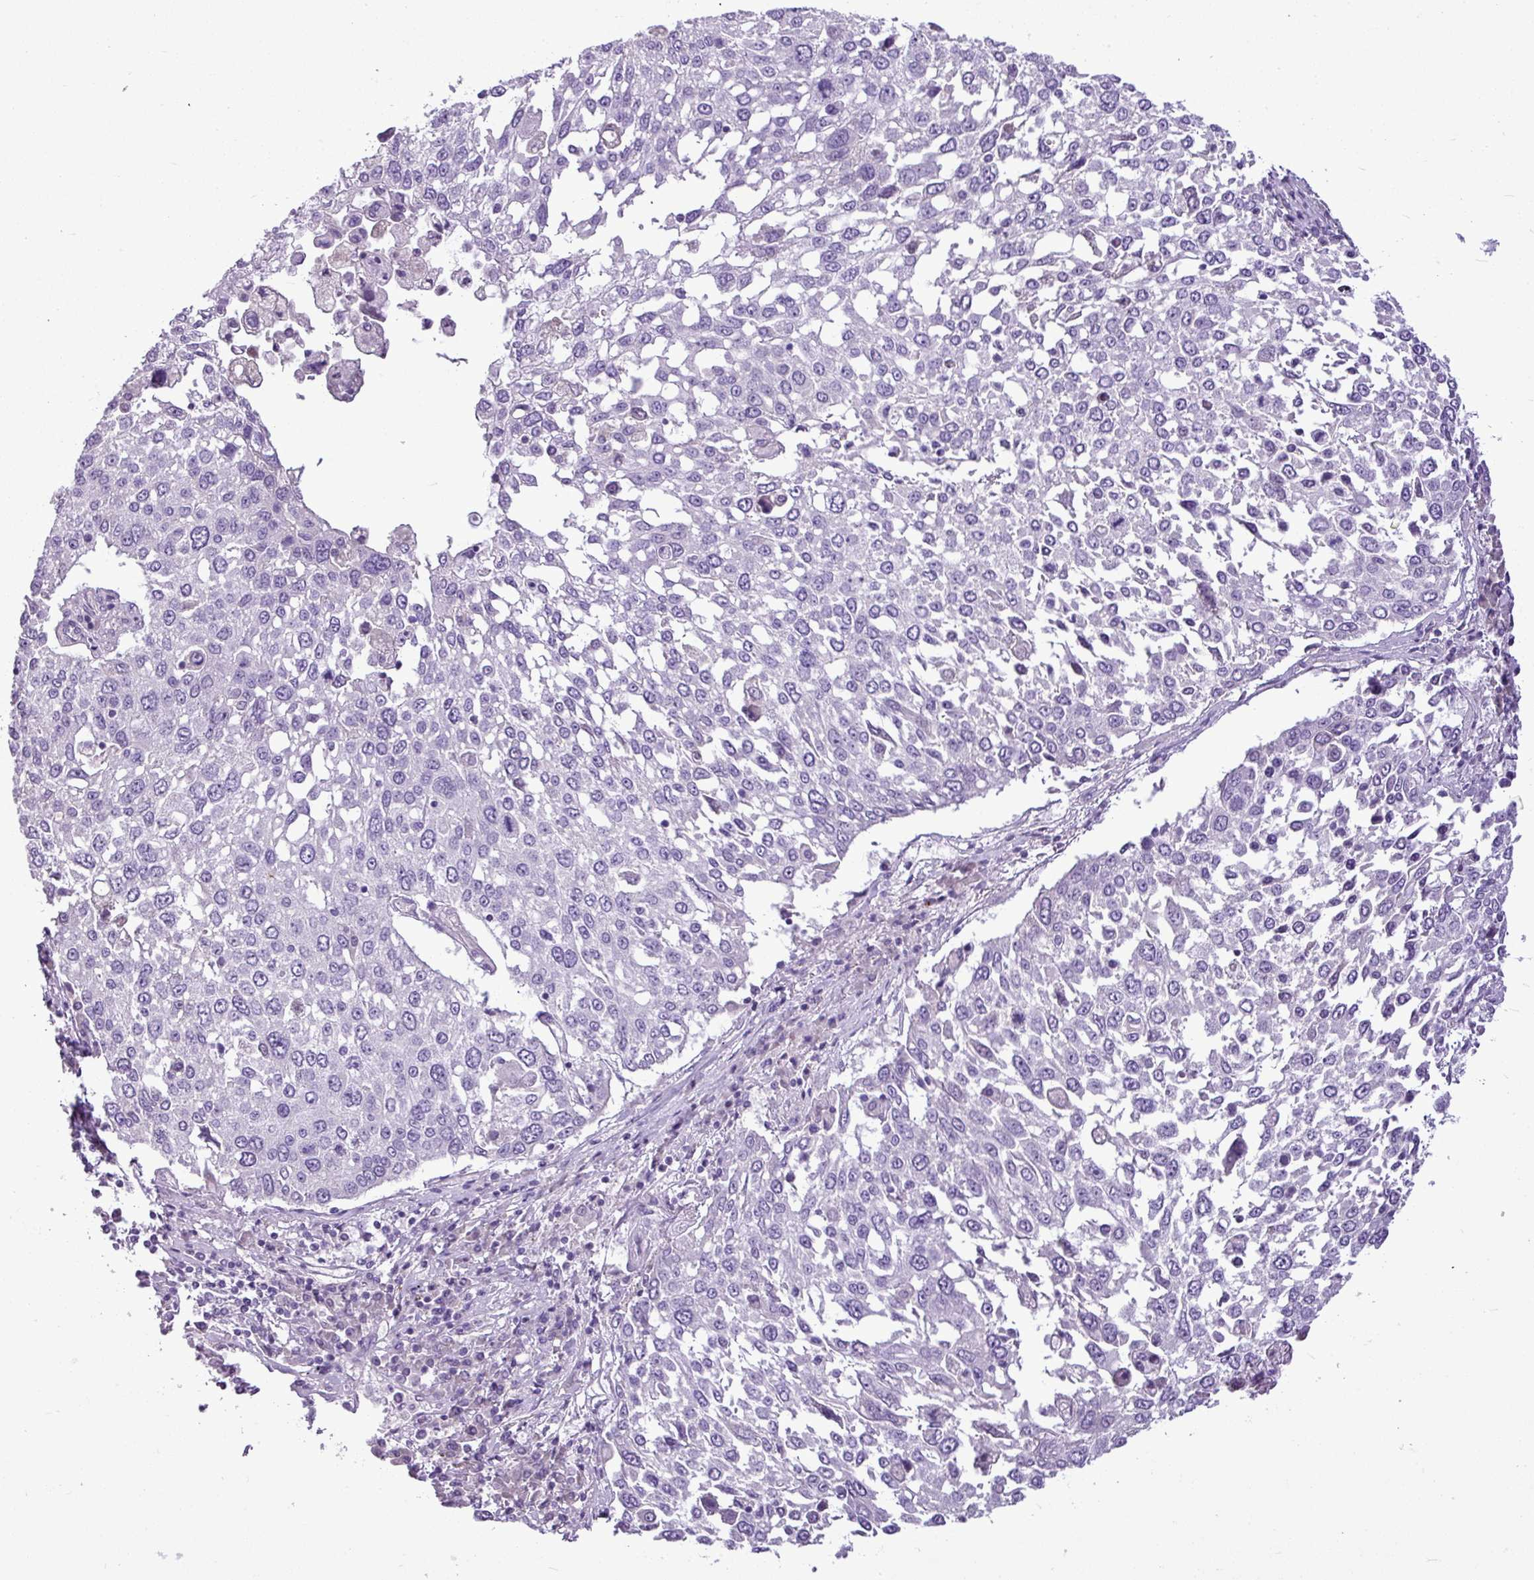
{"staining": {"intensity": "negative", "quantity": "none", "location": "none"}, "tissue": "lung cancer", "cell_type": "Tumor cells", "image_type": "cancer", "snomed": [{"axis": "morphology", "description": "Squamous cell carcinoma, NOS"}, {"axis": "topography", "description": "Lung"}], "caption": "IHC of lung cancer demonstrates no expression in tumor cells. (Immunohistochemistry (ihc), brightfield microscopy, high magnification).", "gene": "IL17A", "patient": {"sex": "male", "age": 65}}